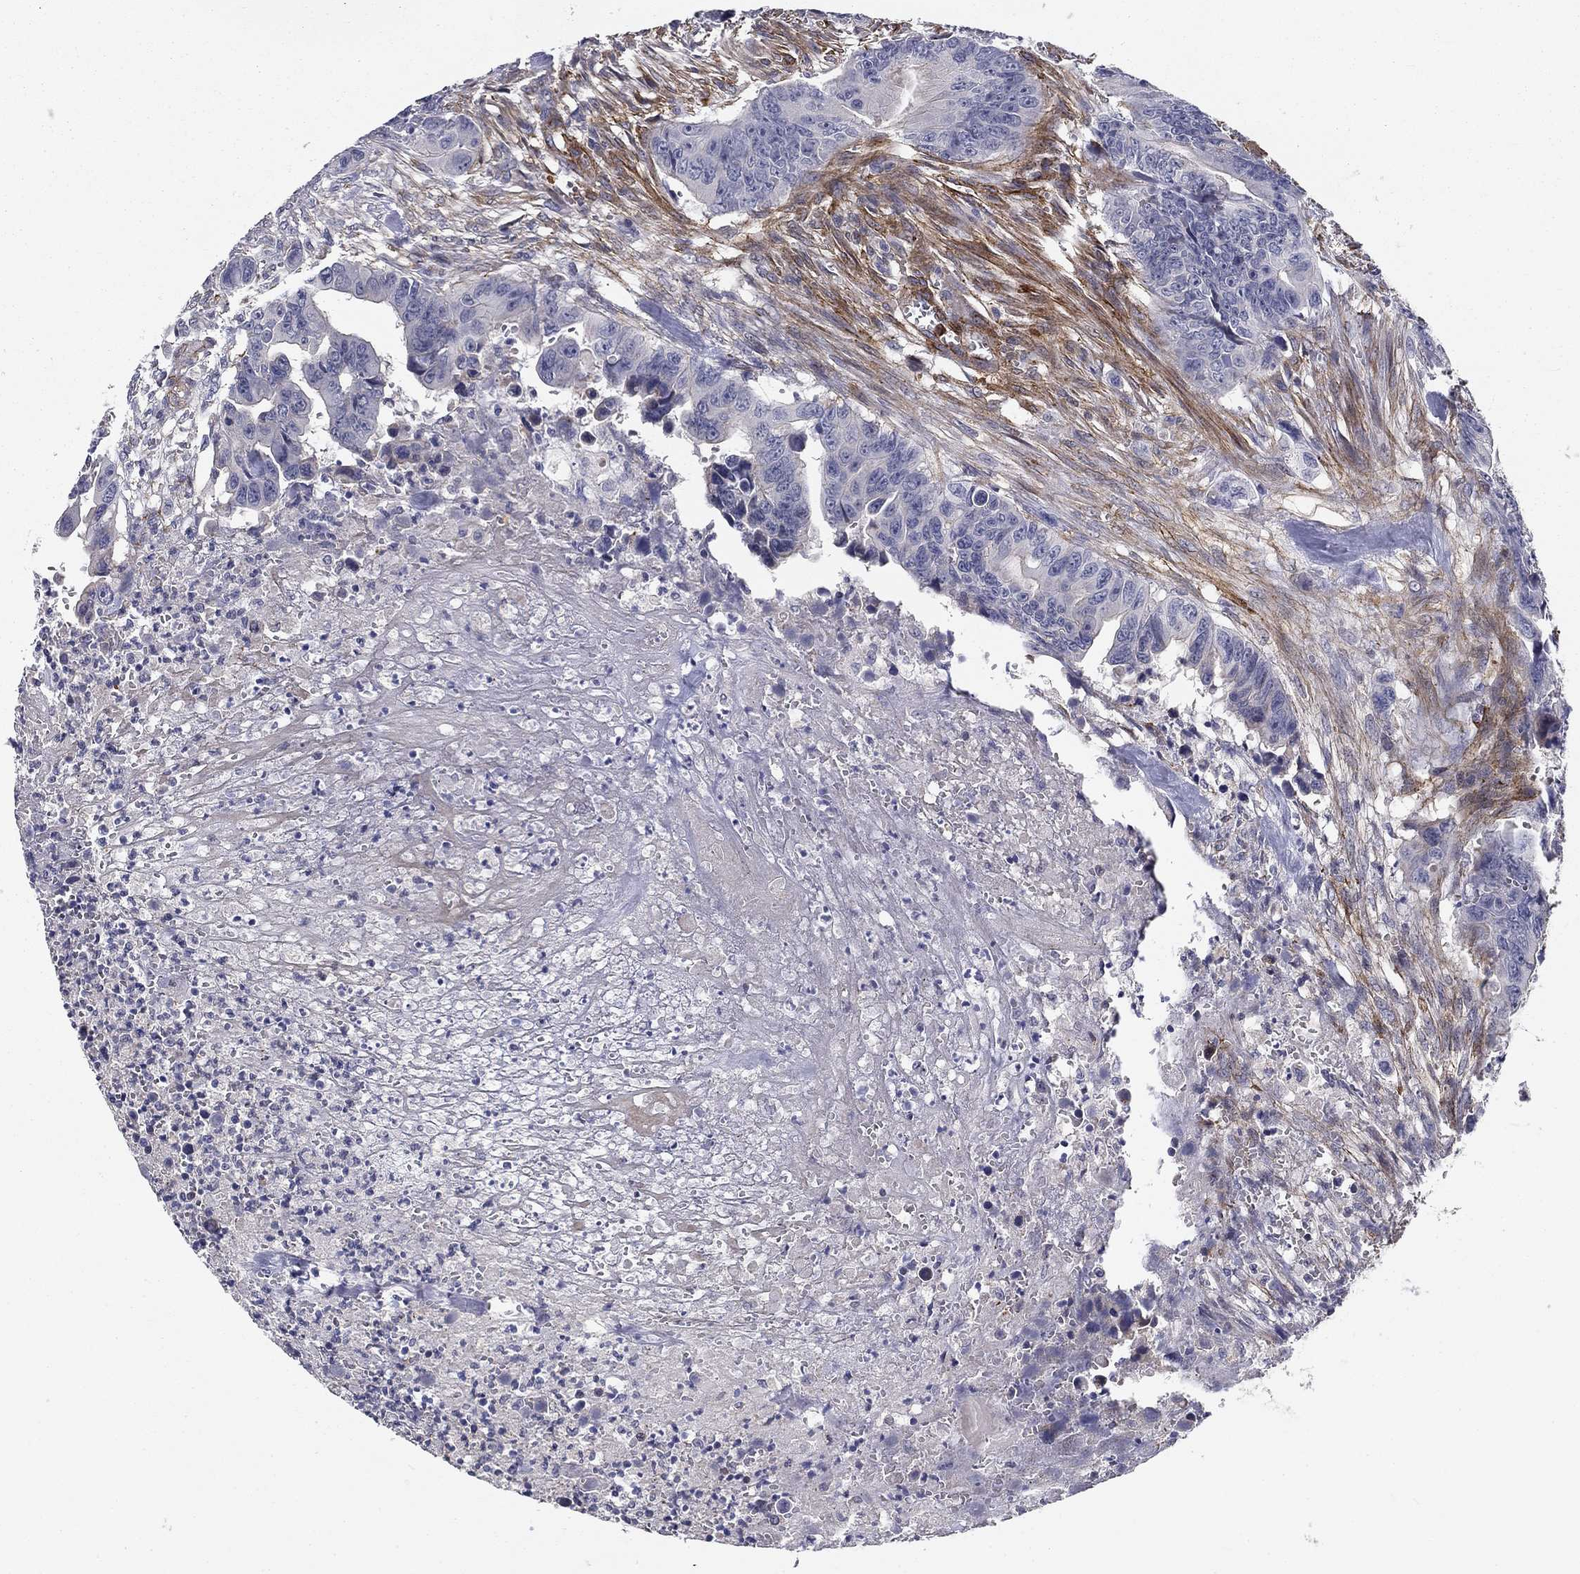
{"staining": {"intensity": "moderate", "quantity": "<25%", "location": "cytoplasmic/membranous"}, "tissue": "colorectal cancer", "cell_type": "Tumor cells", "image_type": "cancer", "snomed": [{"axis": "morphology", "description": "Adenocarcinoma, NOS"}, {"axis": "topography", "description": "Colon"}], "caption": "Immunohistochemical staining of human colorectal cancer (adenocarcinoma) shows low levels of moderate cytoplasmic/membranous protein expression in approximately <25% of tumor cells.", "gene": "SYNC", "patient": {"sex": "female", "age": 87}}